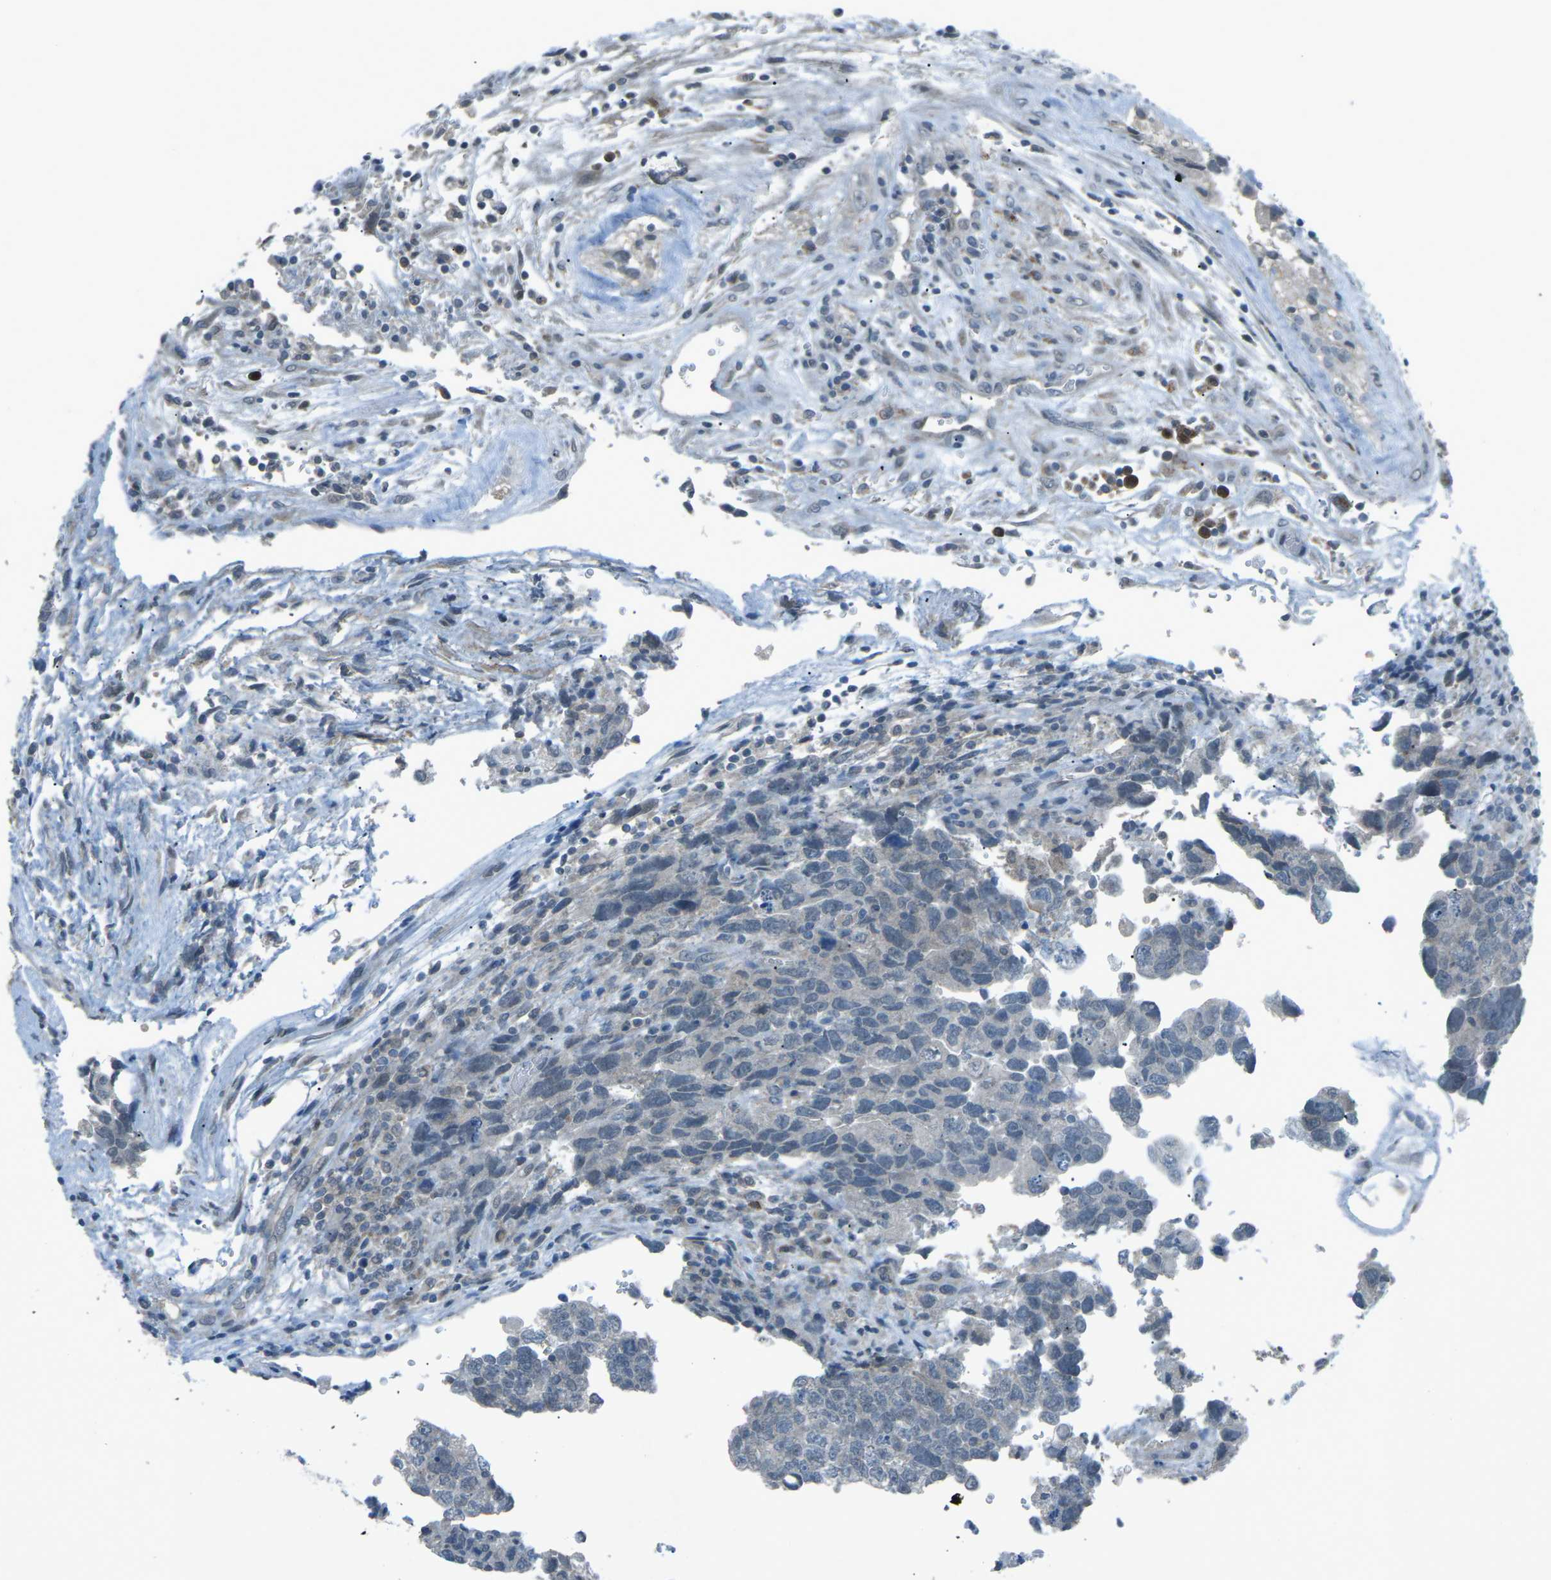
{"staining": {"intensity": "negative", "quantity": "none", "location": "none"}, "tissue": "testis cancer", "cell_type": "Tumor cells", "image_type": "cancer", "snomed": [{"axis": "morphology", "description": "Carcinoma, Embryonal, NOS"}, {"axis": "topography", "description": "Testis"}], "caption": "DAB immunohistochemical staining of testis embryonal carcinoma demonstrates no significant staining in tumor cells.", "gene": "PRKCA", "patient": {"sex": "male", "age": 36}}